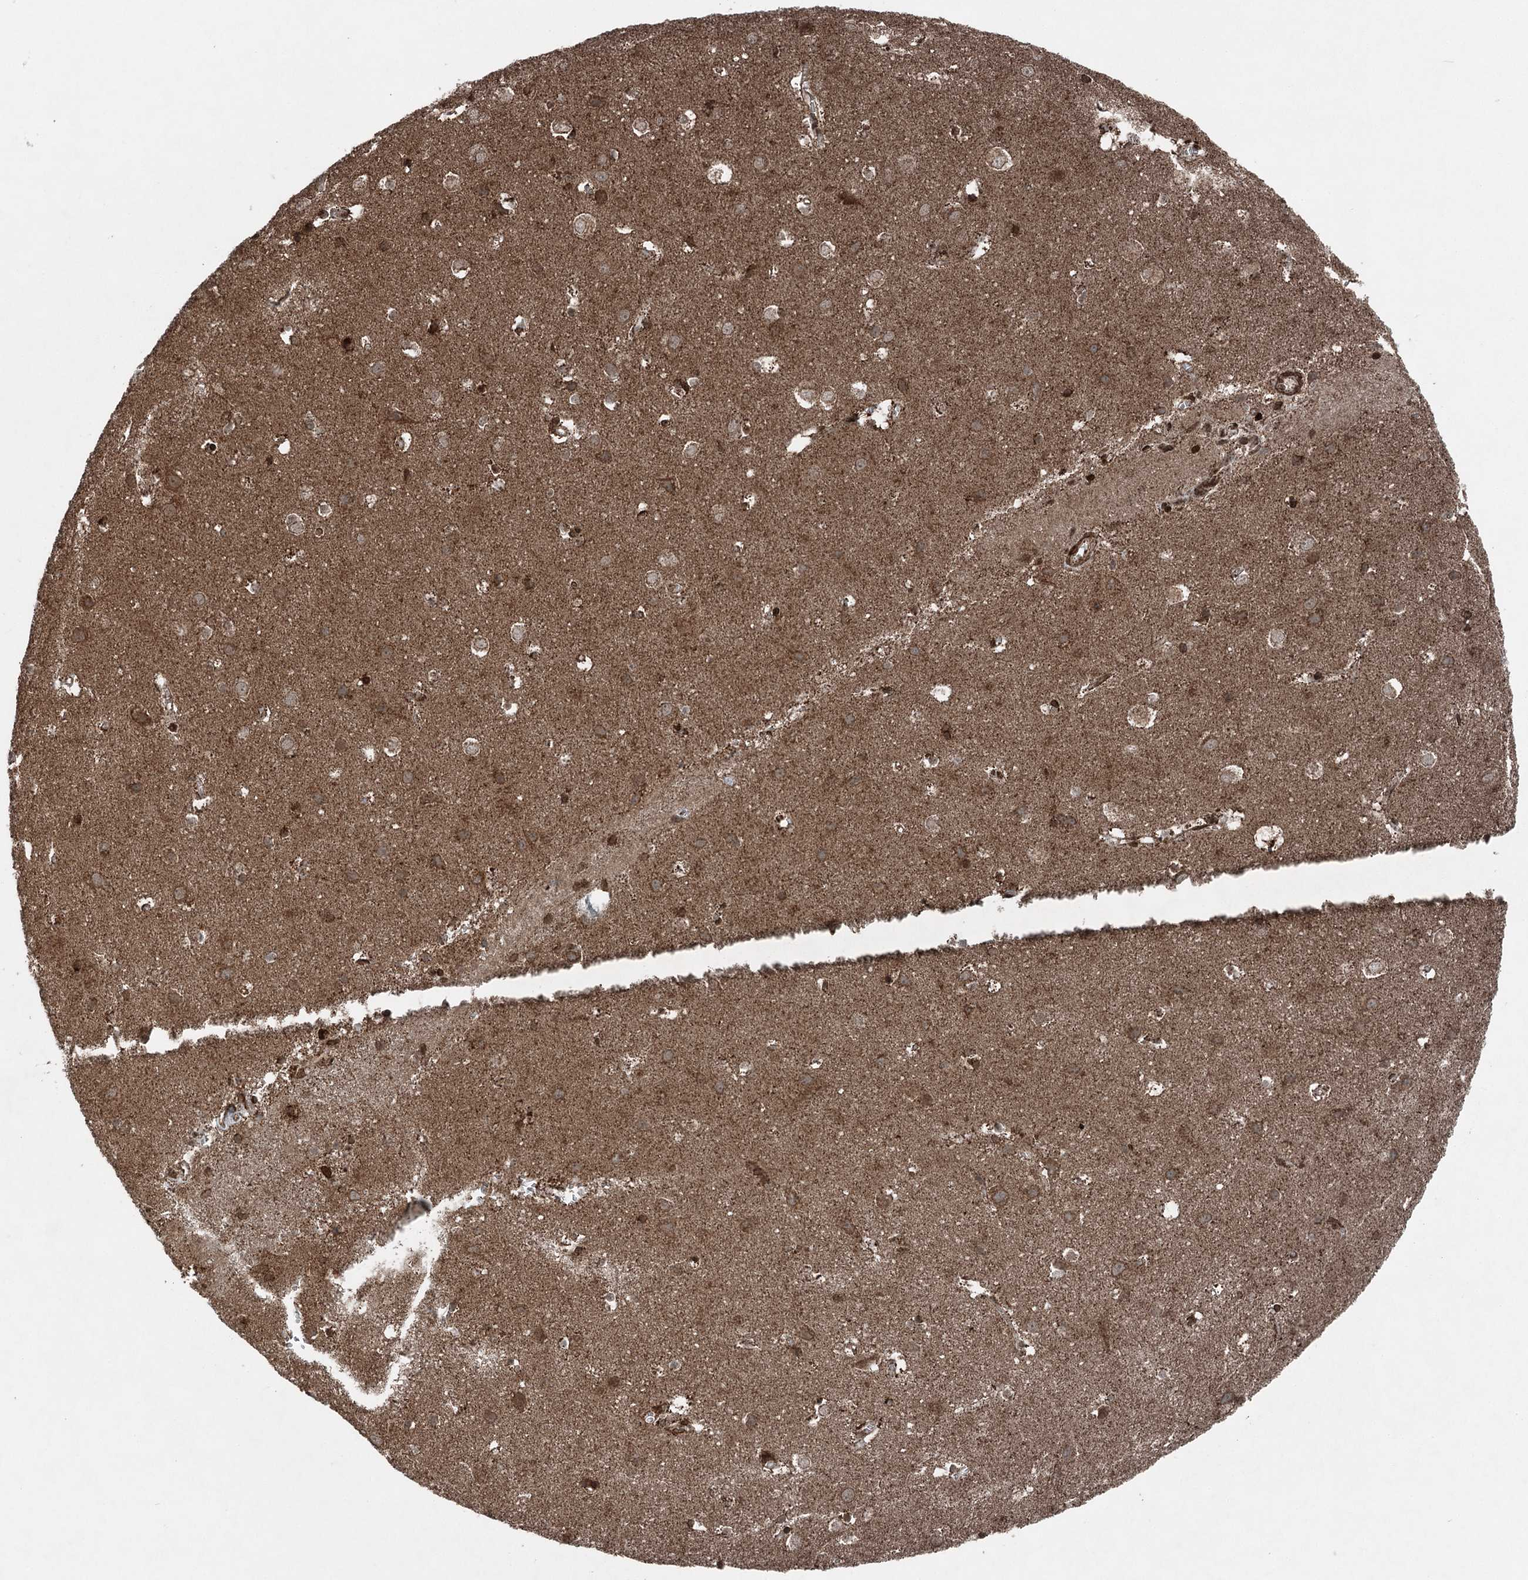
{"staining": {"intensity": "strong", "quantity": "25%-75%", "location": "cytoplasmic/membranous"}, "tissue": "cerebral cortex", "cell_type": "Endothelial cells", "image_type": "normal", "snomed": [{"axis": "morphology", "description": "Normal tissue, NOS"}, {"axis": "topography", "description": "Cerebral cortex"}], "caption": "Strong cytoplasmic/membranous positivity for a protein is present in approximately 25%-75% of endothelial cells of normal cerebral cortex using immunohistochemistry (IHC).", "gene": "BCKDHA", "patient": {"sex": "male", "age": 54}}